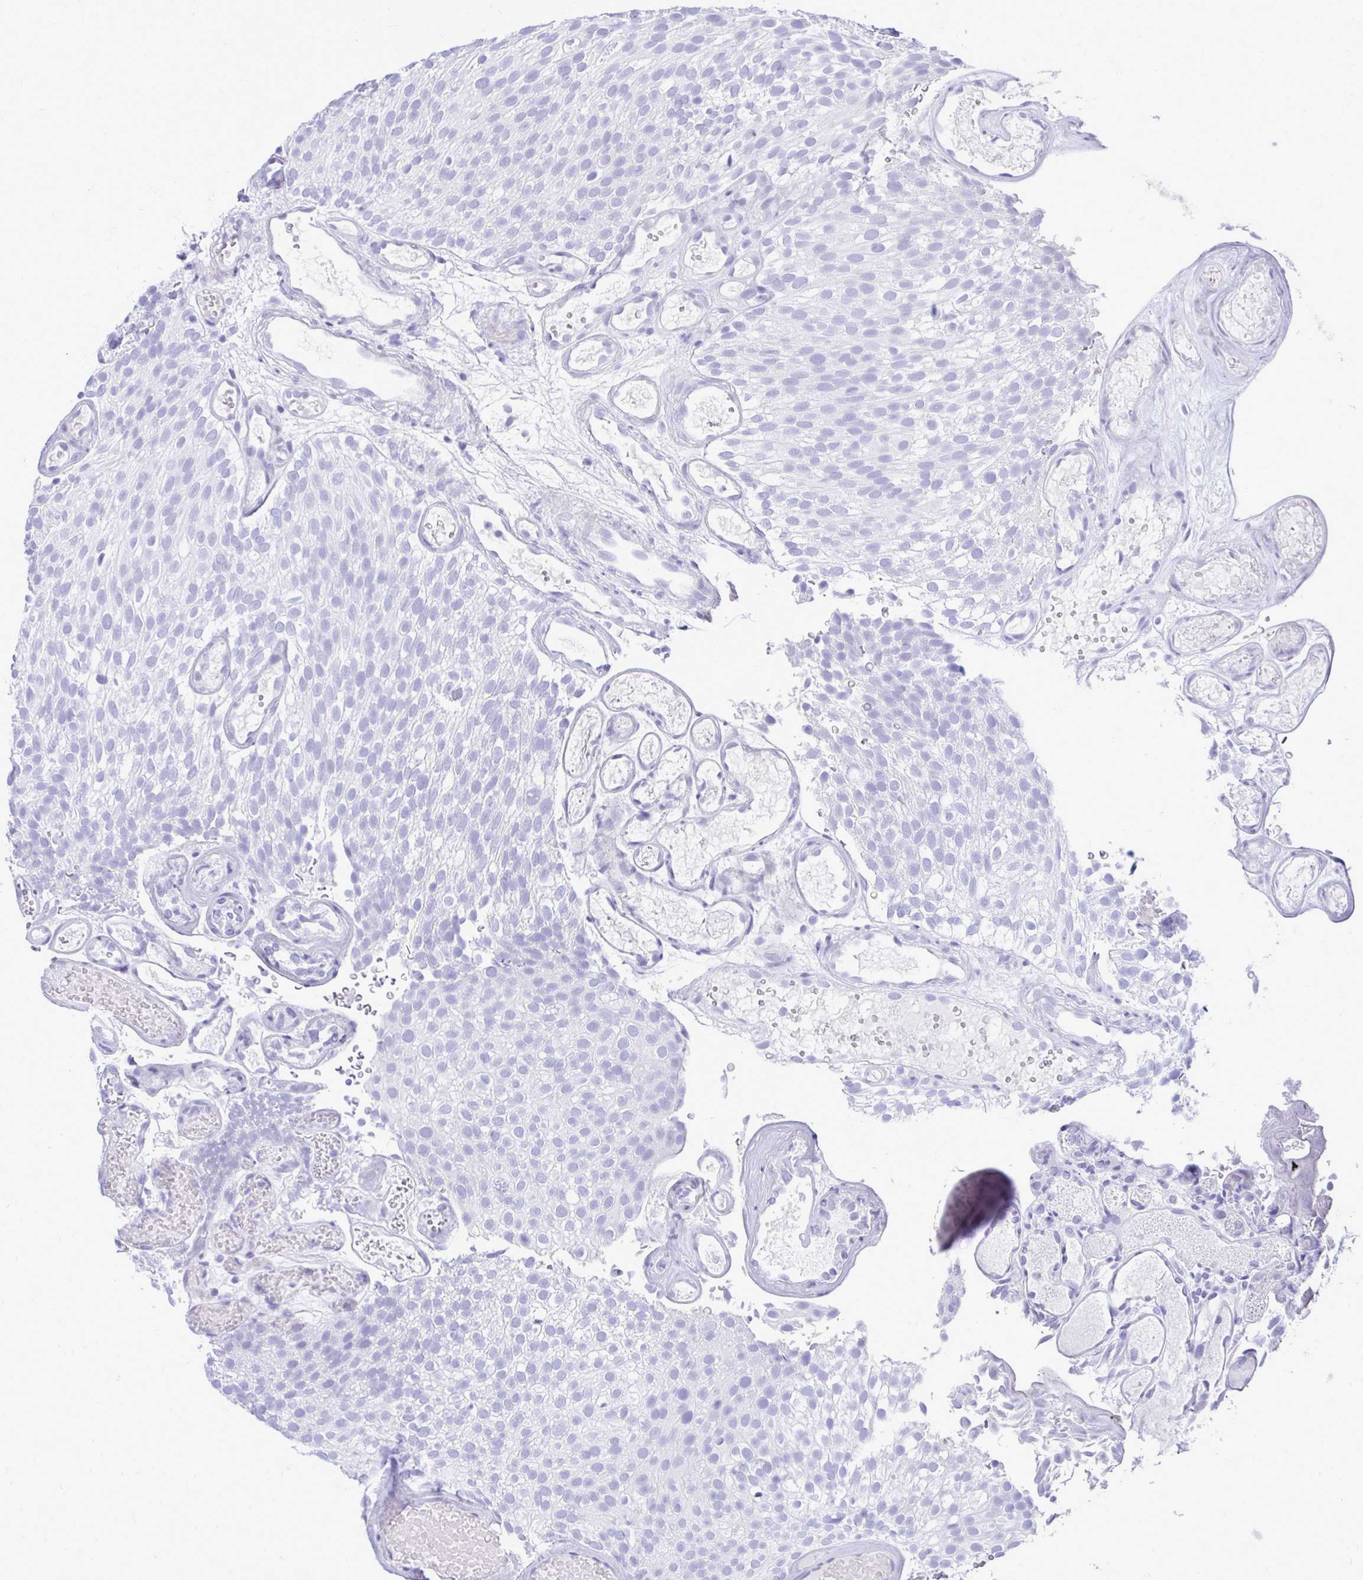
{"staining": {"intensity": "negative", "quantity": "none", "location": "none"}, "tissue": "urothelial cancer", "cell_type": "Tumor cells", "image_type": "cancer", "snomed": [{"axis": "morphology", "description": "Urothelial carcinoma, Low grade"}, {"axis": "topography", "description": "Urinary bladder"}], "caption": "High magnification brightfield microscopy of urothelial cancer stained with DAB (brown) and counterstained with hematoxylin (blue): tumor cells show no significant positivity.", "gene": "ANKDD1B", "patient": {"sex": "male", "age": 78}}